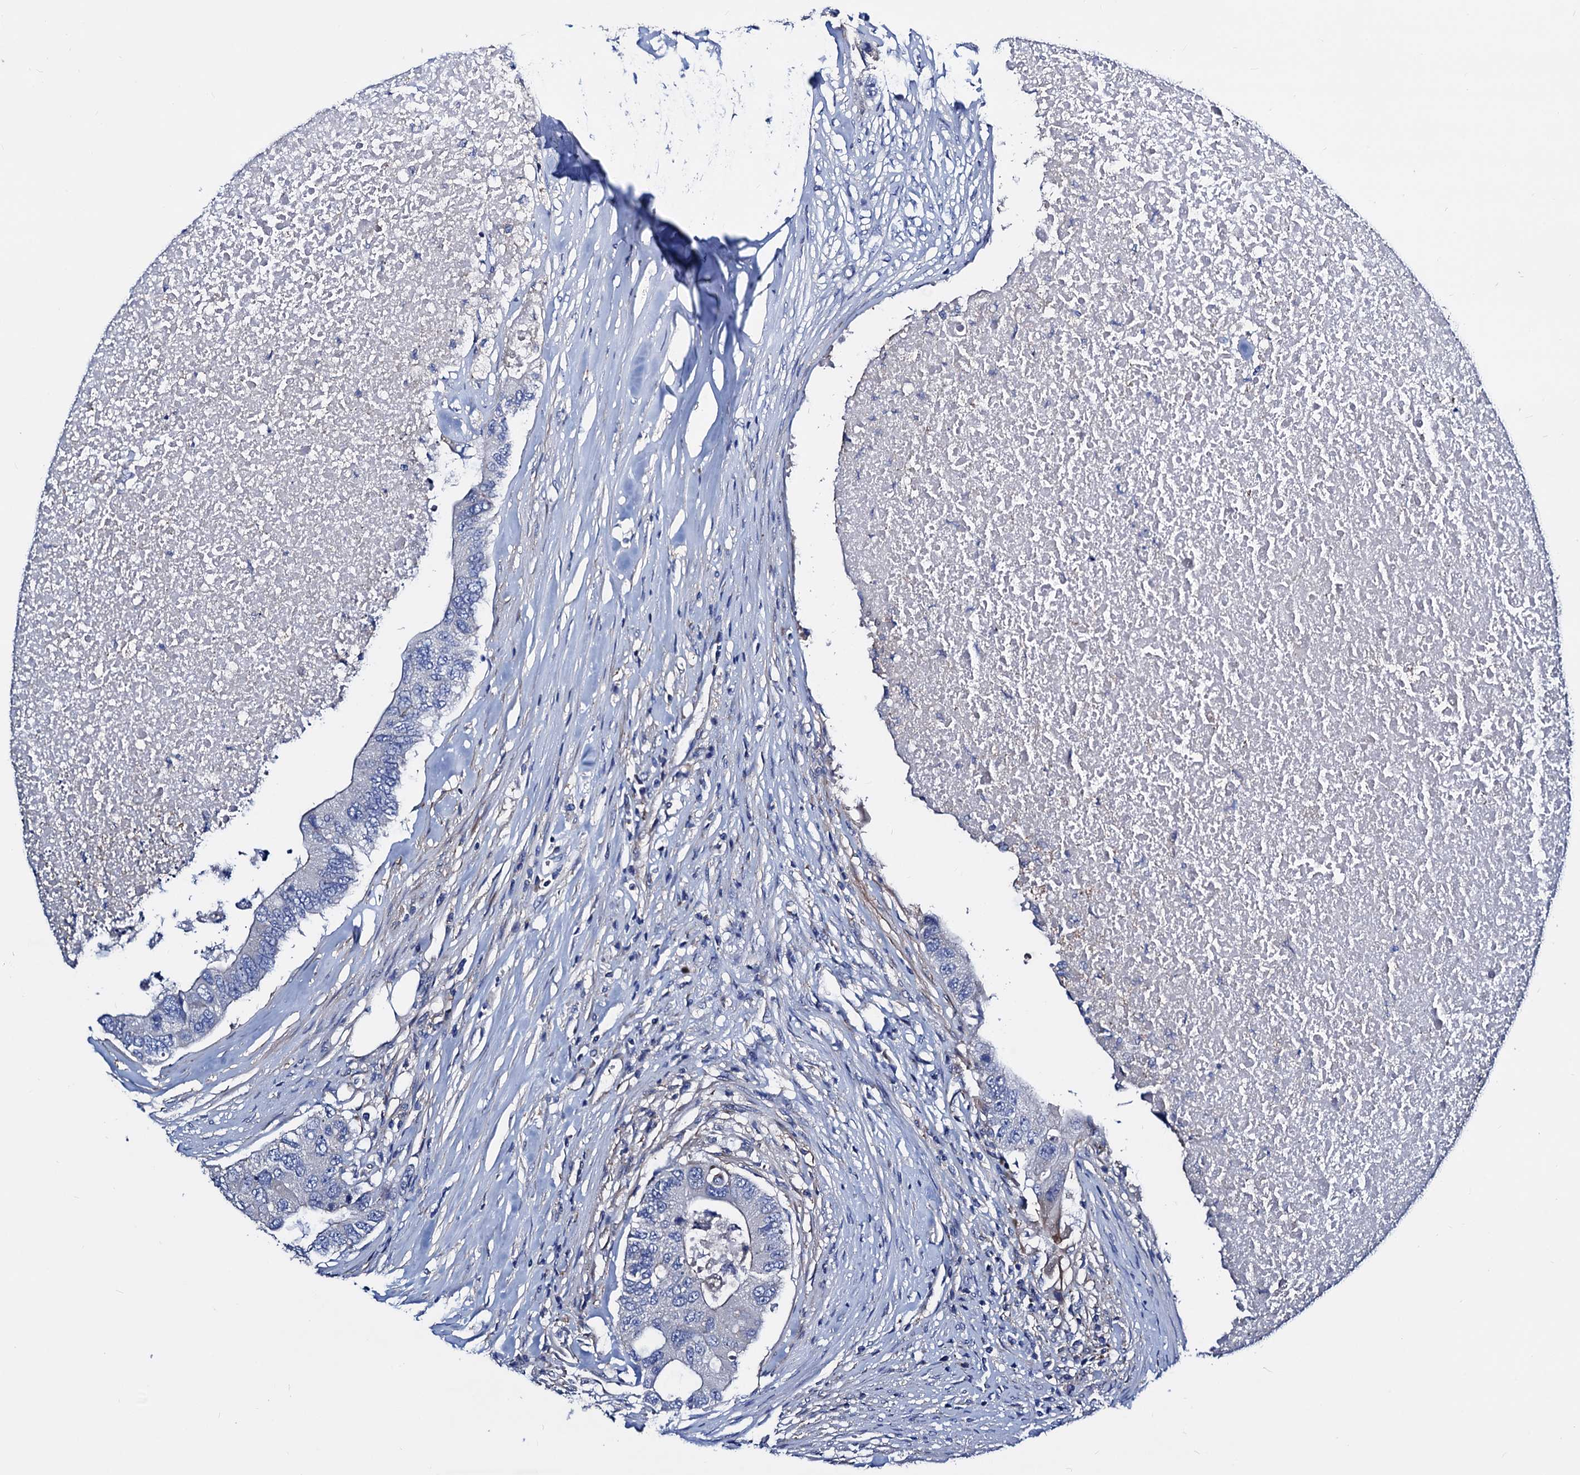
{"staining": {"intensity": "negative", "quantity": "none", "location": "none"}, "tissue": "colorectal cancer", "cell_type": "Tumor cells", "image_type": "cancer", "snomed": [{"axis": "morphology", "description": "Adenocarcinoma, NOS"}, {"axis": "topography", "description": "Colon"}], "caption": "IHC micrograph of neoplastic tissue: human colorectal adenocarcinoma stained with DAB demonstrates no significant protein staining in tumor cells. The staining is performed using DAB (3,3'-diaminobenzidine) brown chromogen with nuclei counter-stained in using hematoxylin.", "gene": "GCOM1", "patient": {"sex": "male", "age": 71}}